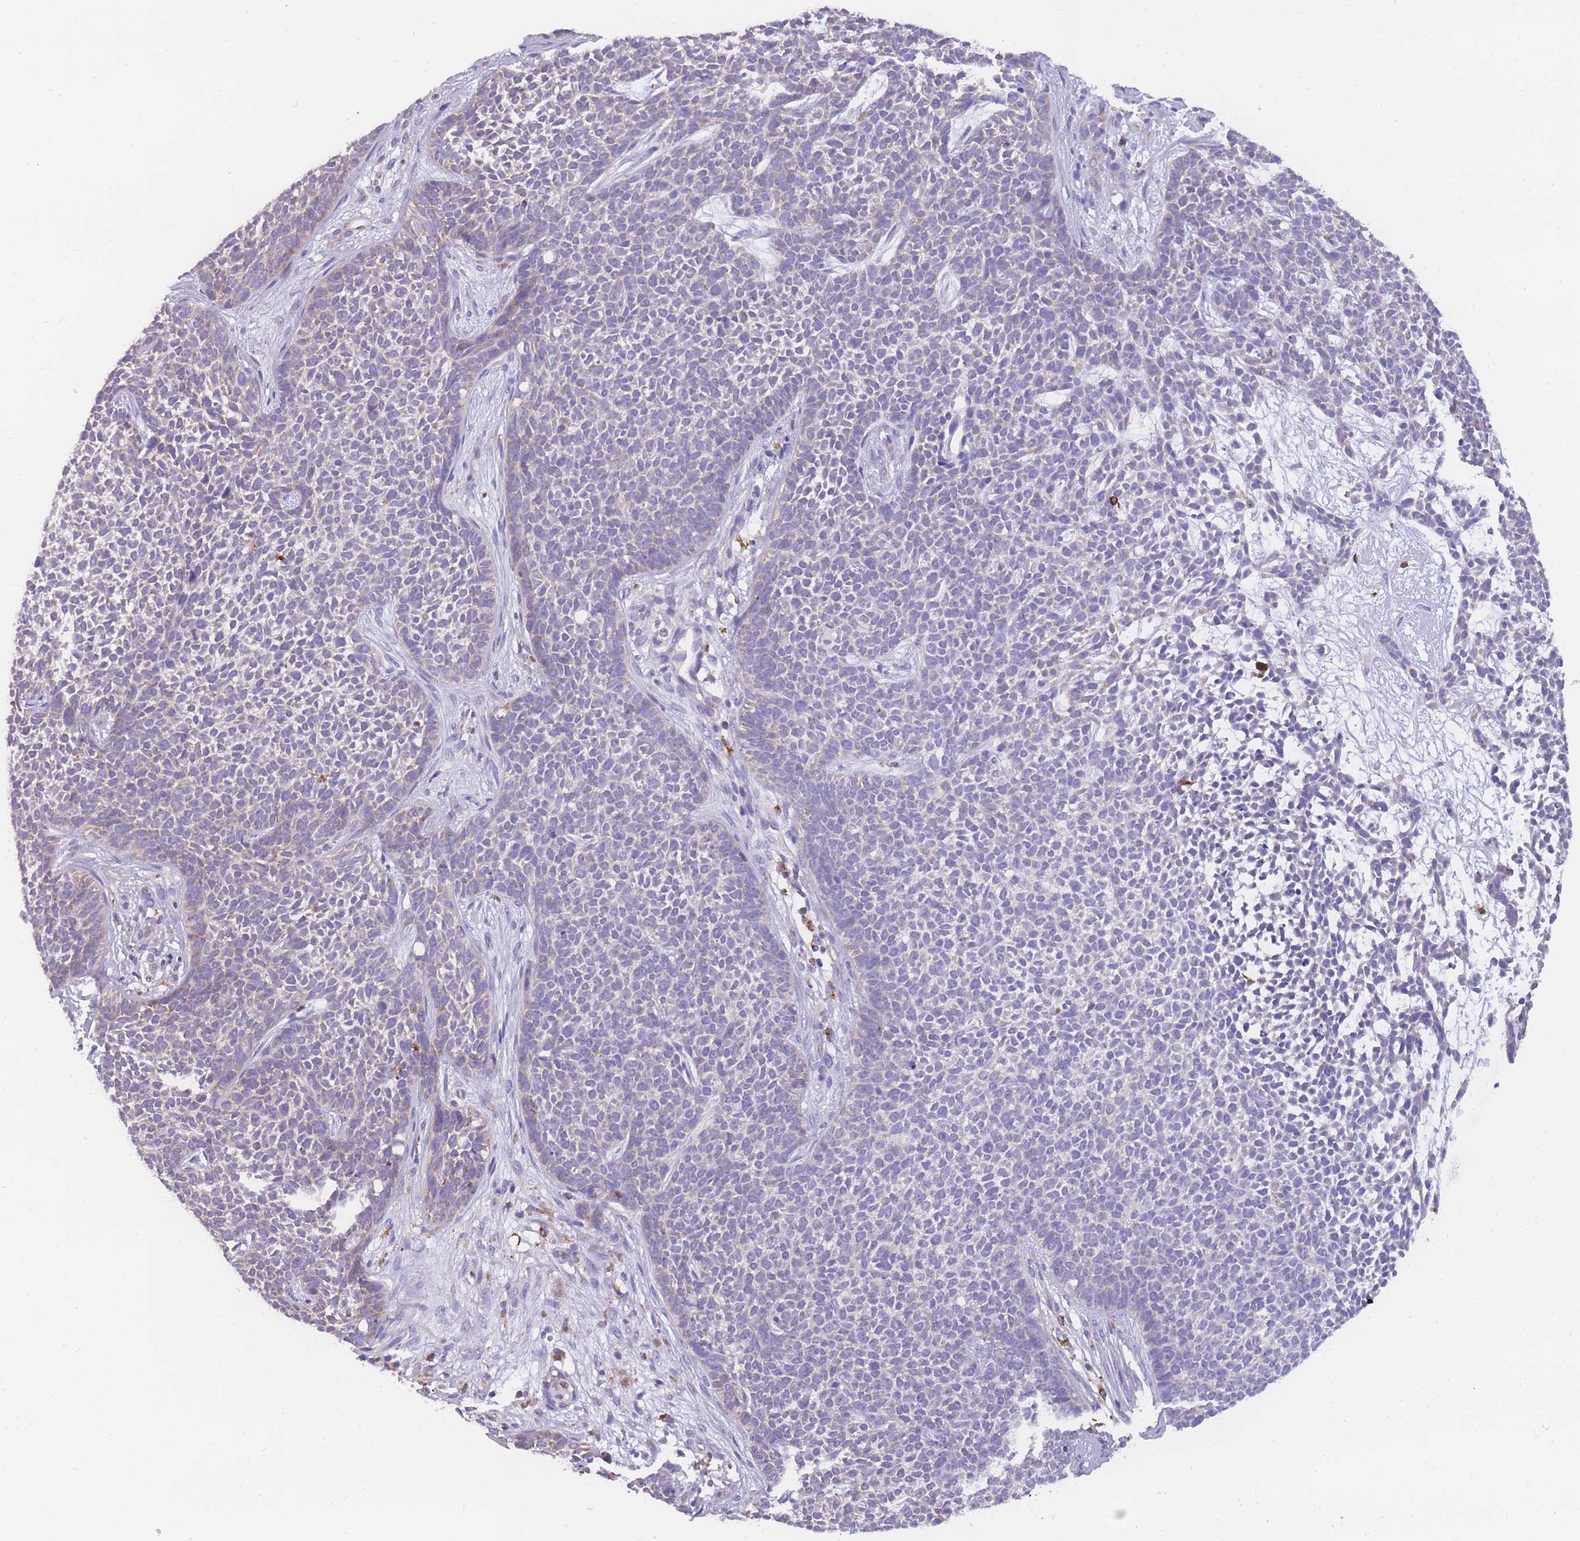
{"staining": {"intensity": "negative", "quantity": "none", "location": "none"}, "tissue": "skin cancer", "cell_type": "Tumor cells", "image_type": "cancer", "snomed": [{"axis": "morphology", "description": "Basal cell carcinoma"}, {"axis": "topography", "description": "Skin"}], "caption": "This micrograph is of skin basal cell carcinoma stained with IHC to label a protein in brown with the nuclei are counter-stained blue. There is no positivity in tumor cells.", "gene": "ZNF662", "patient": {"sex": "female", "age": 84}}